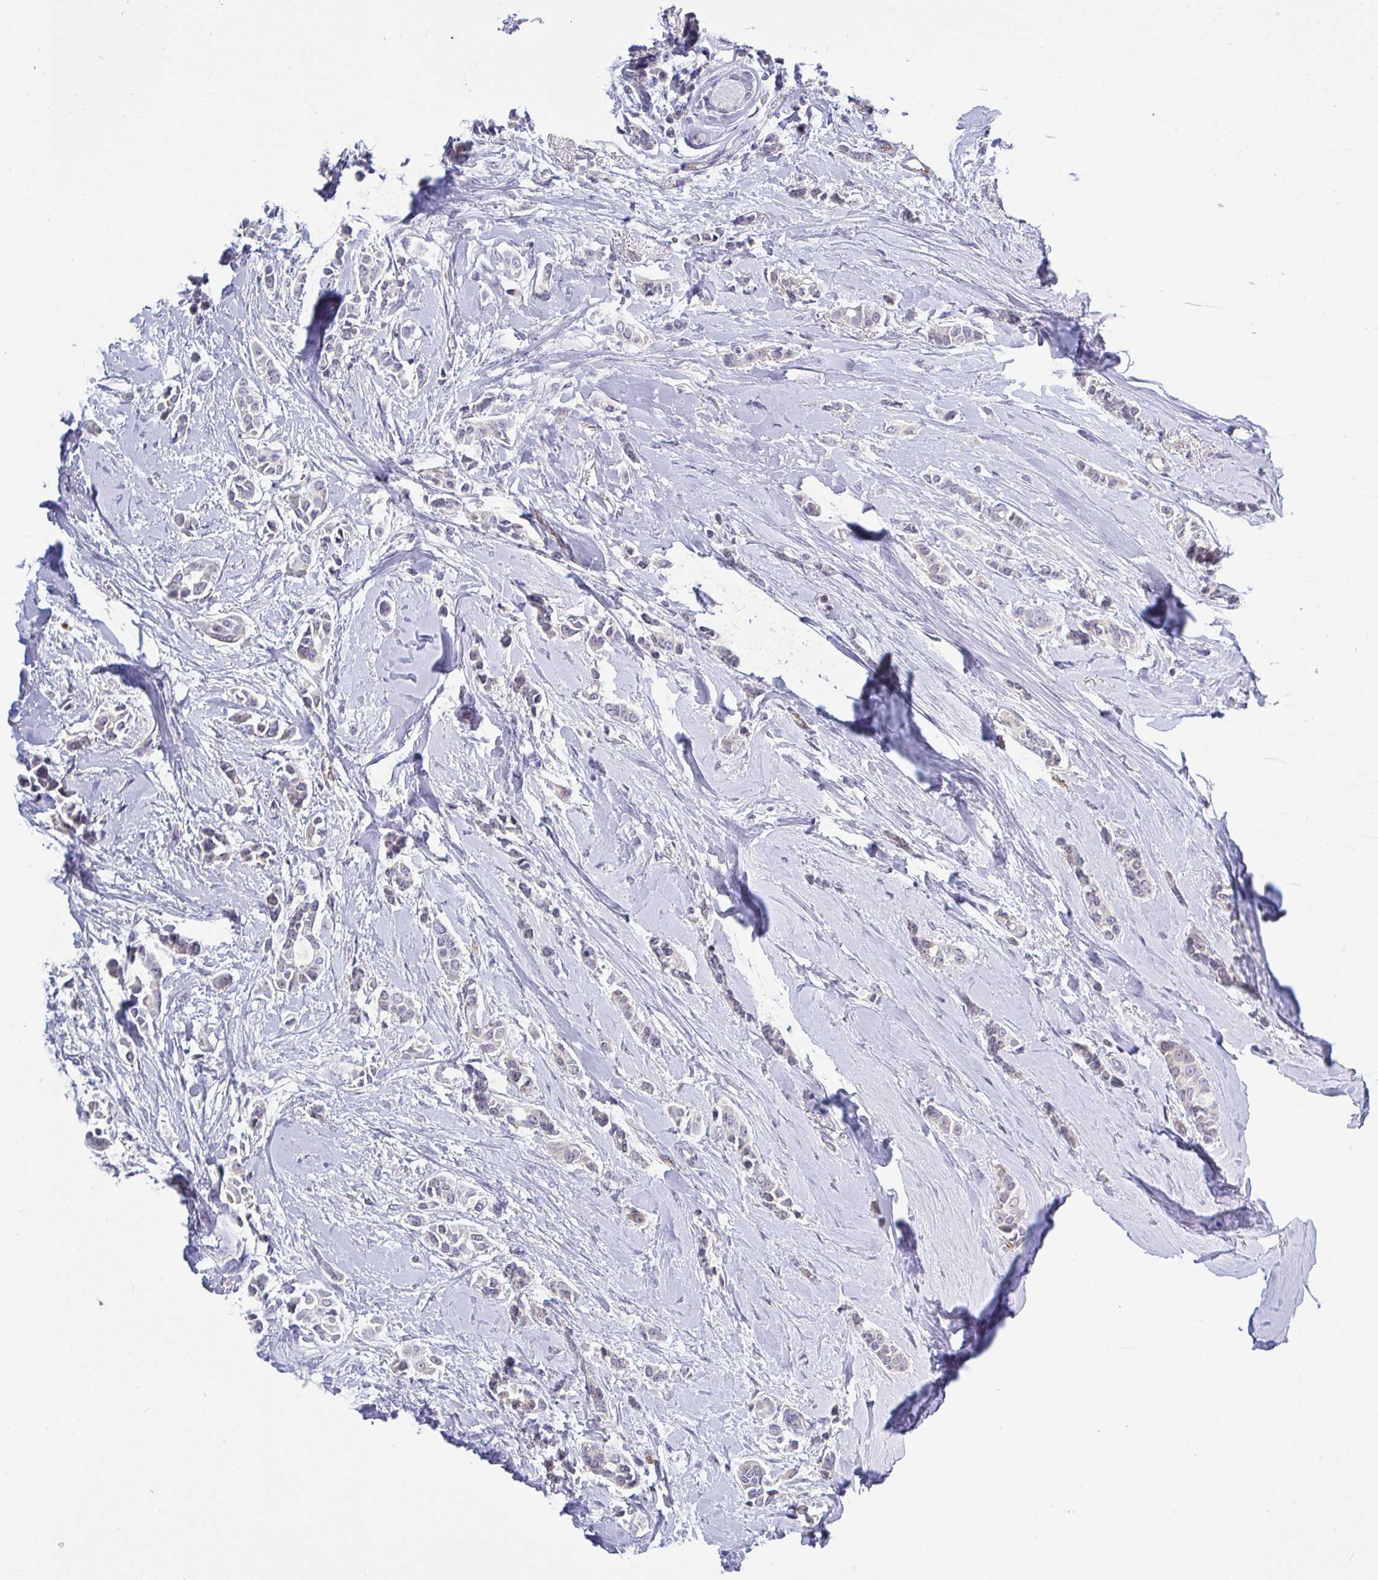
{"staining": {"intensity": "negative", "quantity": "none", "location": "none"}, "tissue": "breast cancer", "cell_type": "Tumor cells", "image_type": "cancer", "snomed": [{"axis": "morphology", "description": "Duct carcinoma"}, {"axis": "topography", "description": "Breast"}], "caption": "An IHC image of breast cancer is shown. There is no staining in tumor cells of breast cancer.", "gene": "PLCD4", "patient": {"sex": "female", "age": 64}}